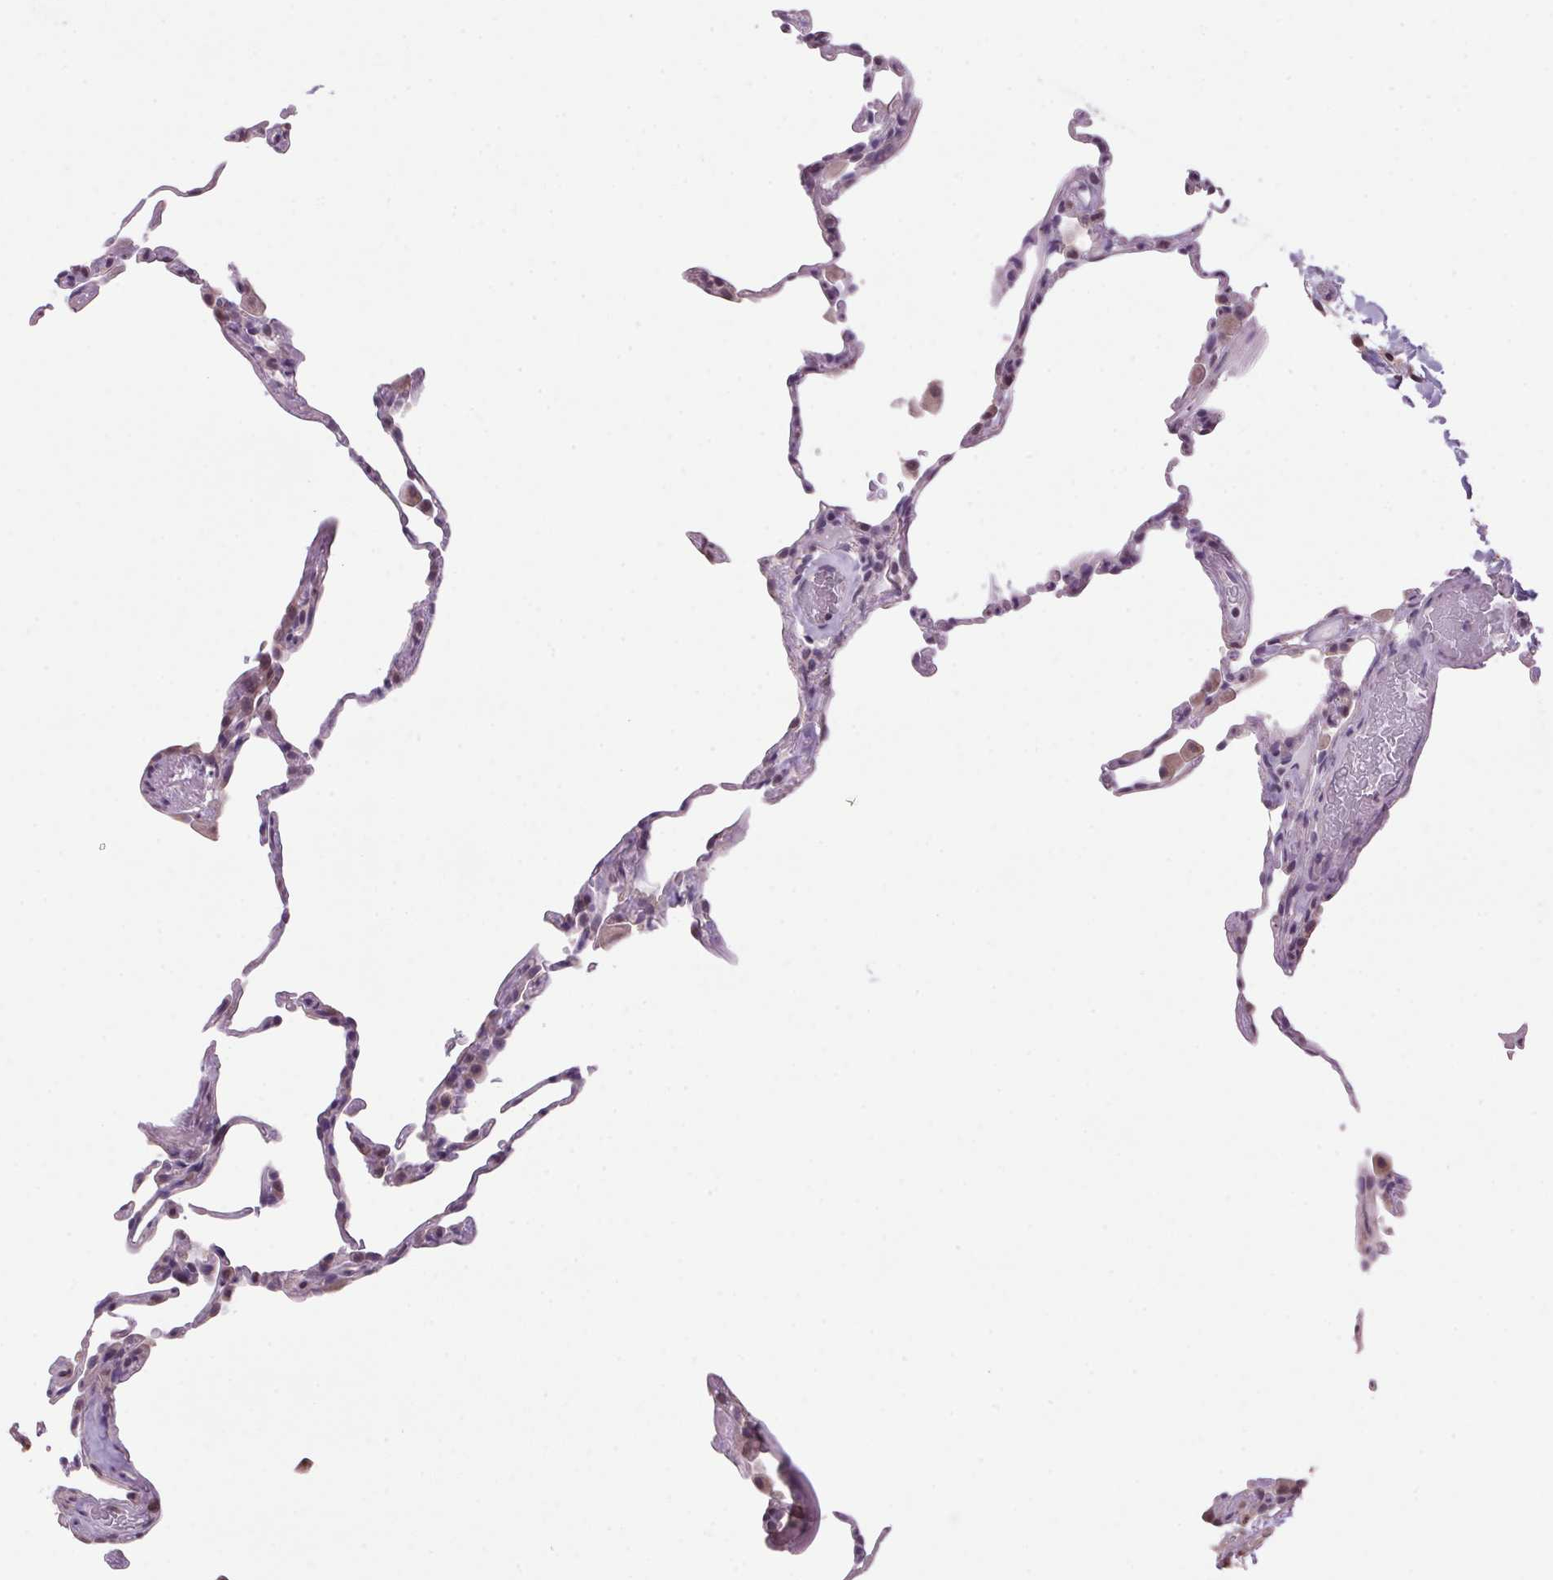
{"staining": {"intensity": "negative", "quantity": "none", "location": "none"}, "tissue": "lung", "cell_type": "Alveolar cells", "image_type": "normal", "snomed": [{"axis": "morphology", "description": "Normal tissue, NOS"}, {"axis": "topography", "description": "Lung"}], "caption": "DAB (3,3'-diaminobenzidine) immunohistochemical staining of benign human lung reveals no significant expression in alveolar cells.", "gene": "VWA3B", "patient": {"sex": "female", "age": 57}}